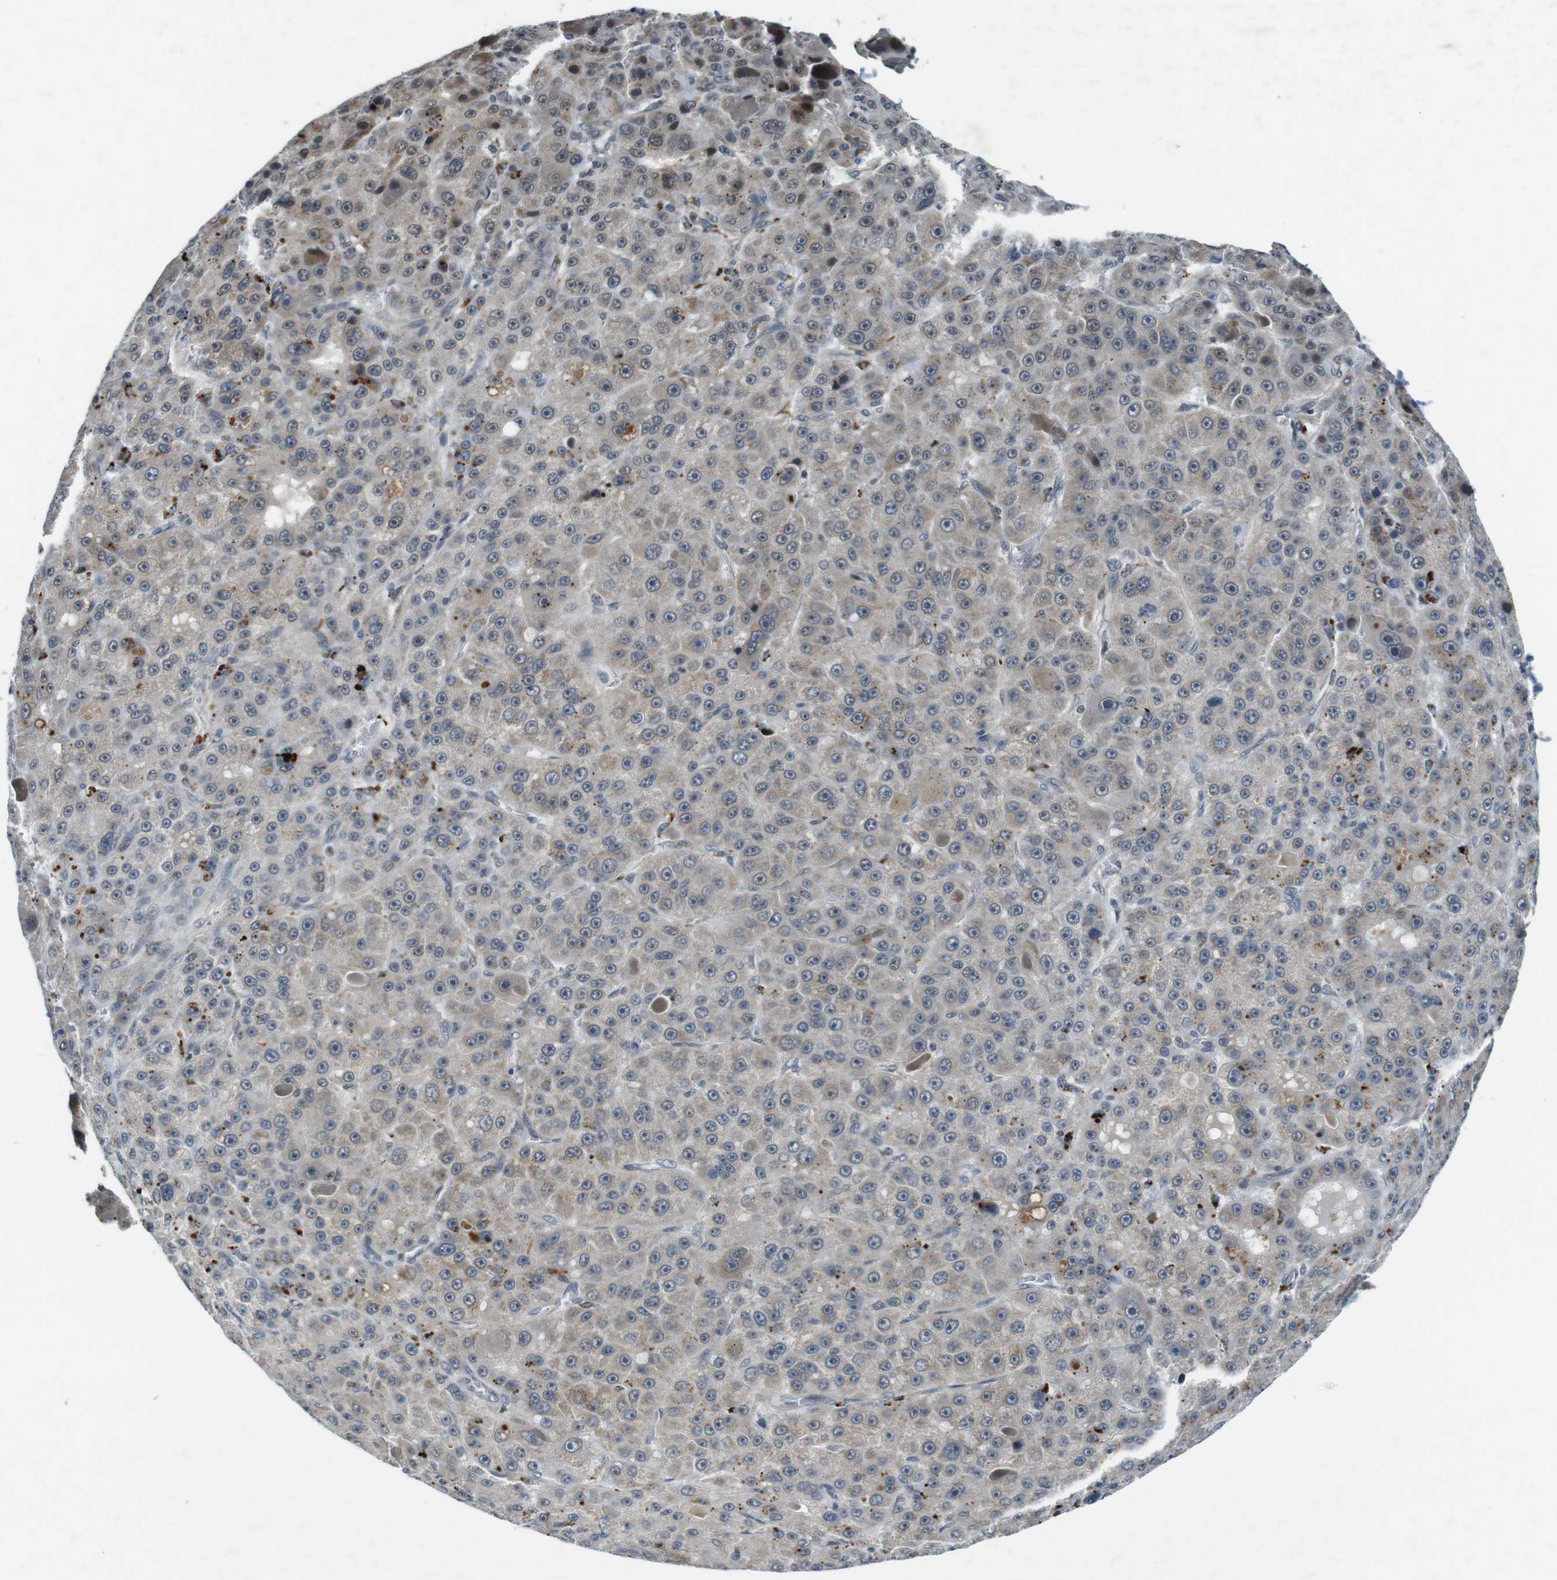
{"staining": {"intensity": "moderate", "quantity": "25%-75%", "location": "nuclear"}, "tissue": "liver cancer", "cell_type": "Tumor cells", "image_type": "cancer", "snomed": [{"axis": "morphology", "description": "Carcinoma, Hepatocellular, NOS"}, {"axis": "topography", "description": "Liver"}], "caption": "About 25%-75% of tumor cells in human hepatocellular carcinoma (liver) demonstrate moderate nuclear protein expression as visualized by brown immunohistochemical staining.", "gene": "MAPKAPK5", "patient": {"sex": "male", "age": 76}}